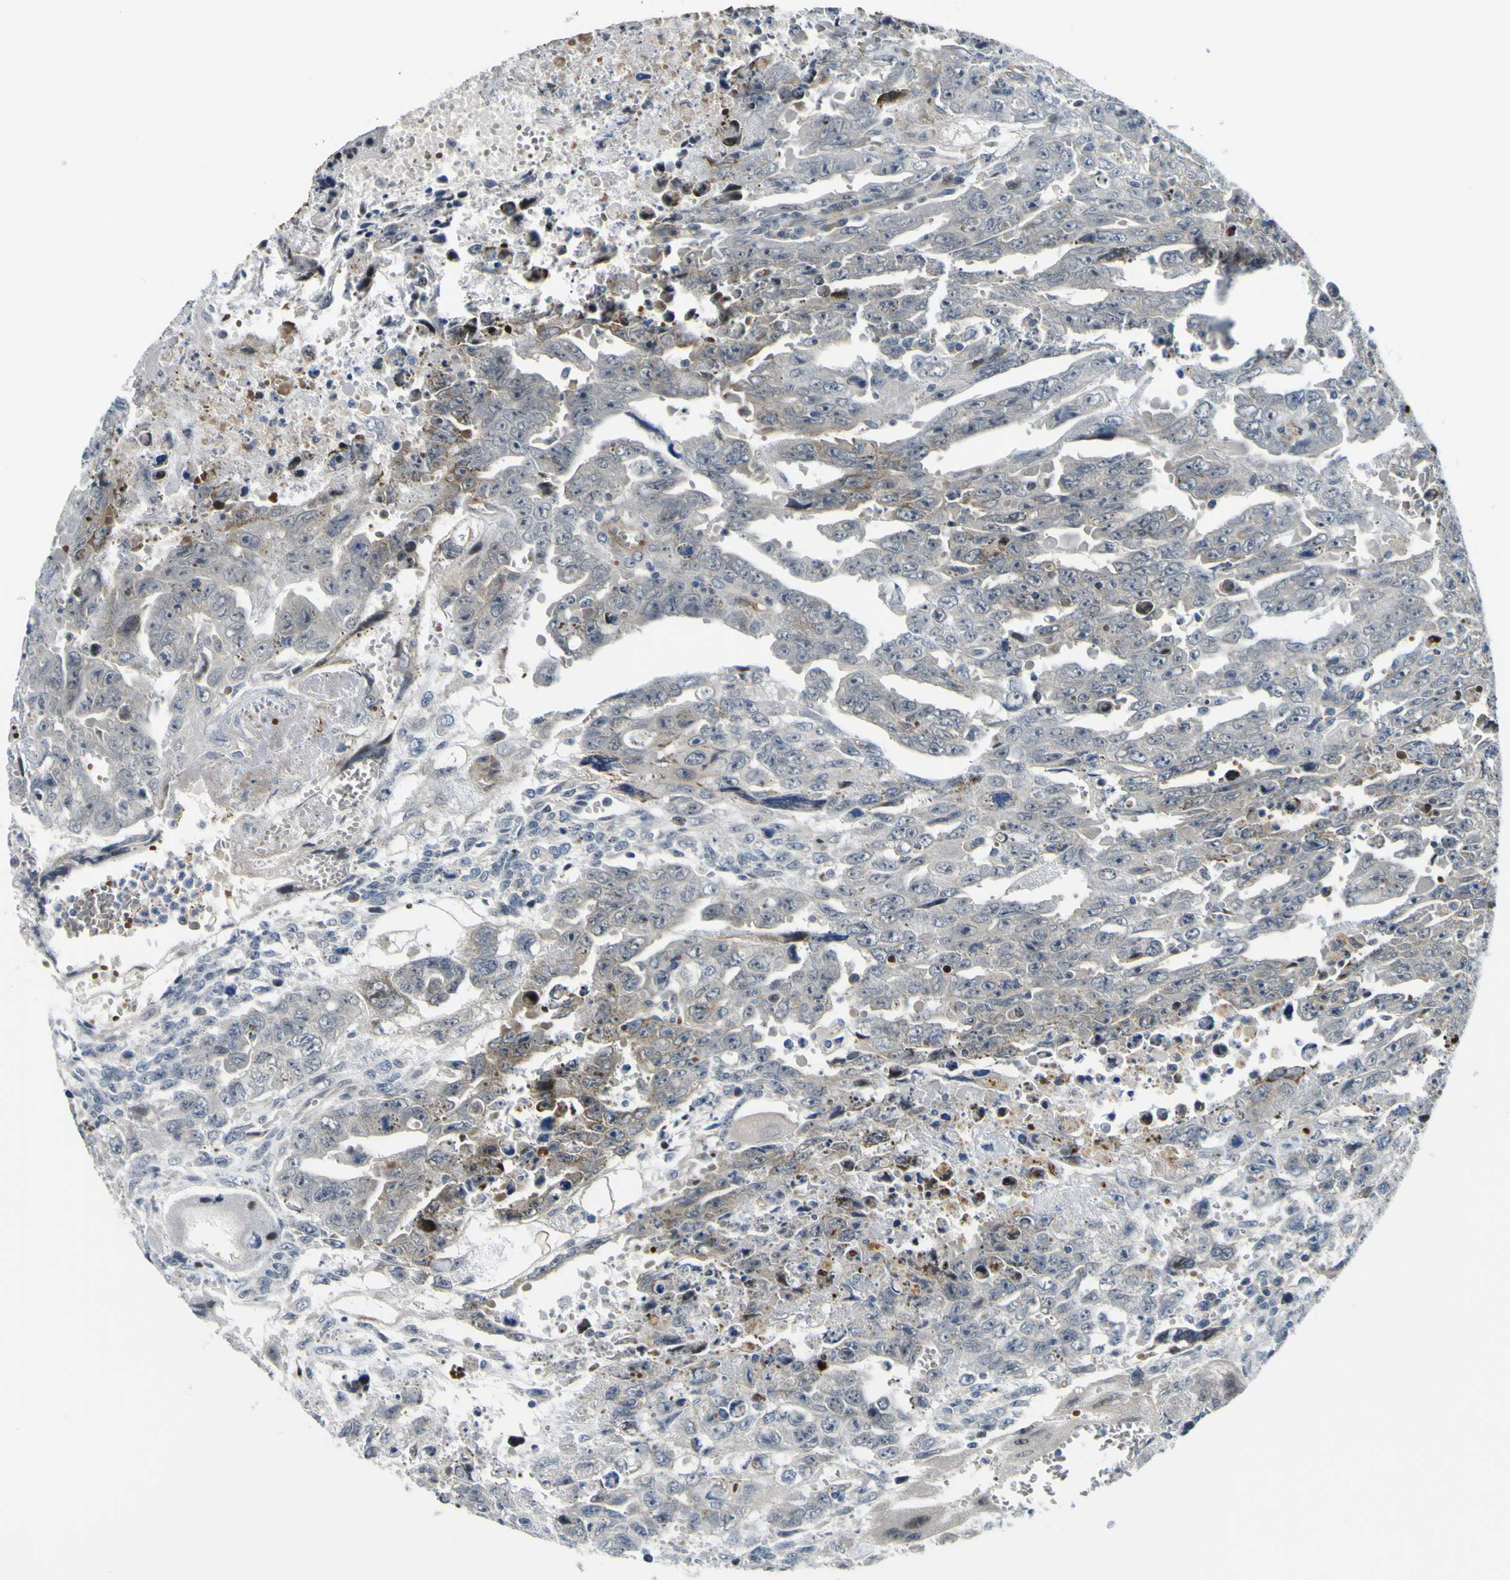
{"staining": {"intensity": "weak", "quantity": "<25%", "location": "cytoplasmic/membranous"}, "tissue": "testis cancer", "cell_type": "Tumor cells", "image_type": "cancer", "snomed": [{"axis": "morphology", "description": "Carcinoma, Embryonal, NOS"}, {"axis": "topography", "description": "Testis"}], "caption": "This is a image of IHC staining of embryonal carcinoma (testis), which shows no expression in tumor cells.", "gene": "KDM7A", "patient": {"sex": "male", "age": 28}}